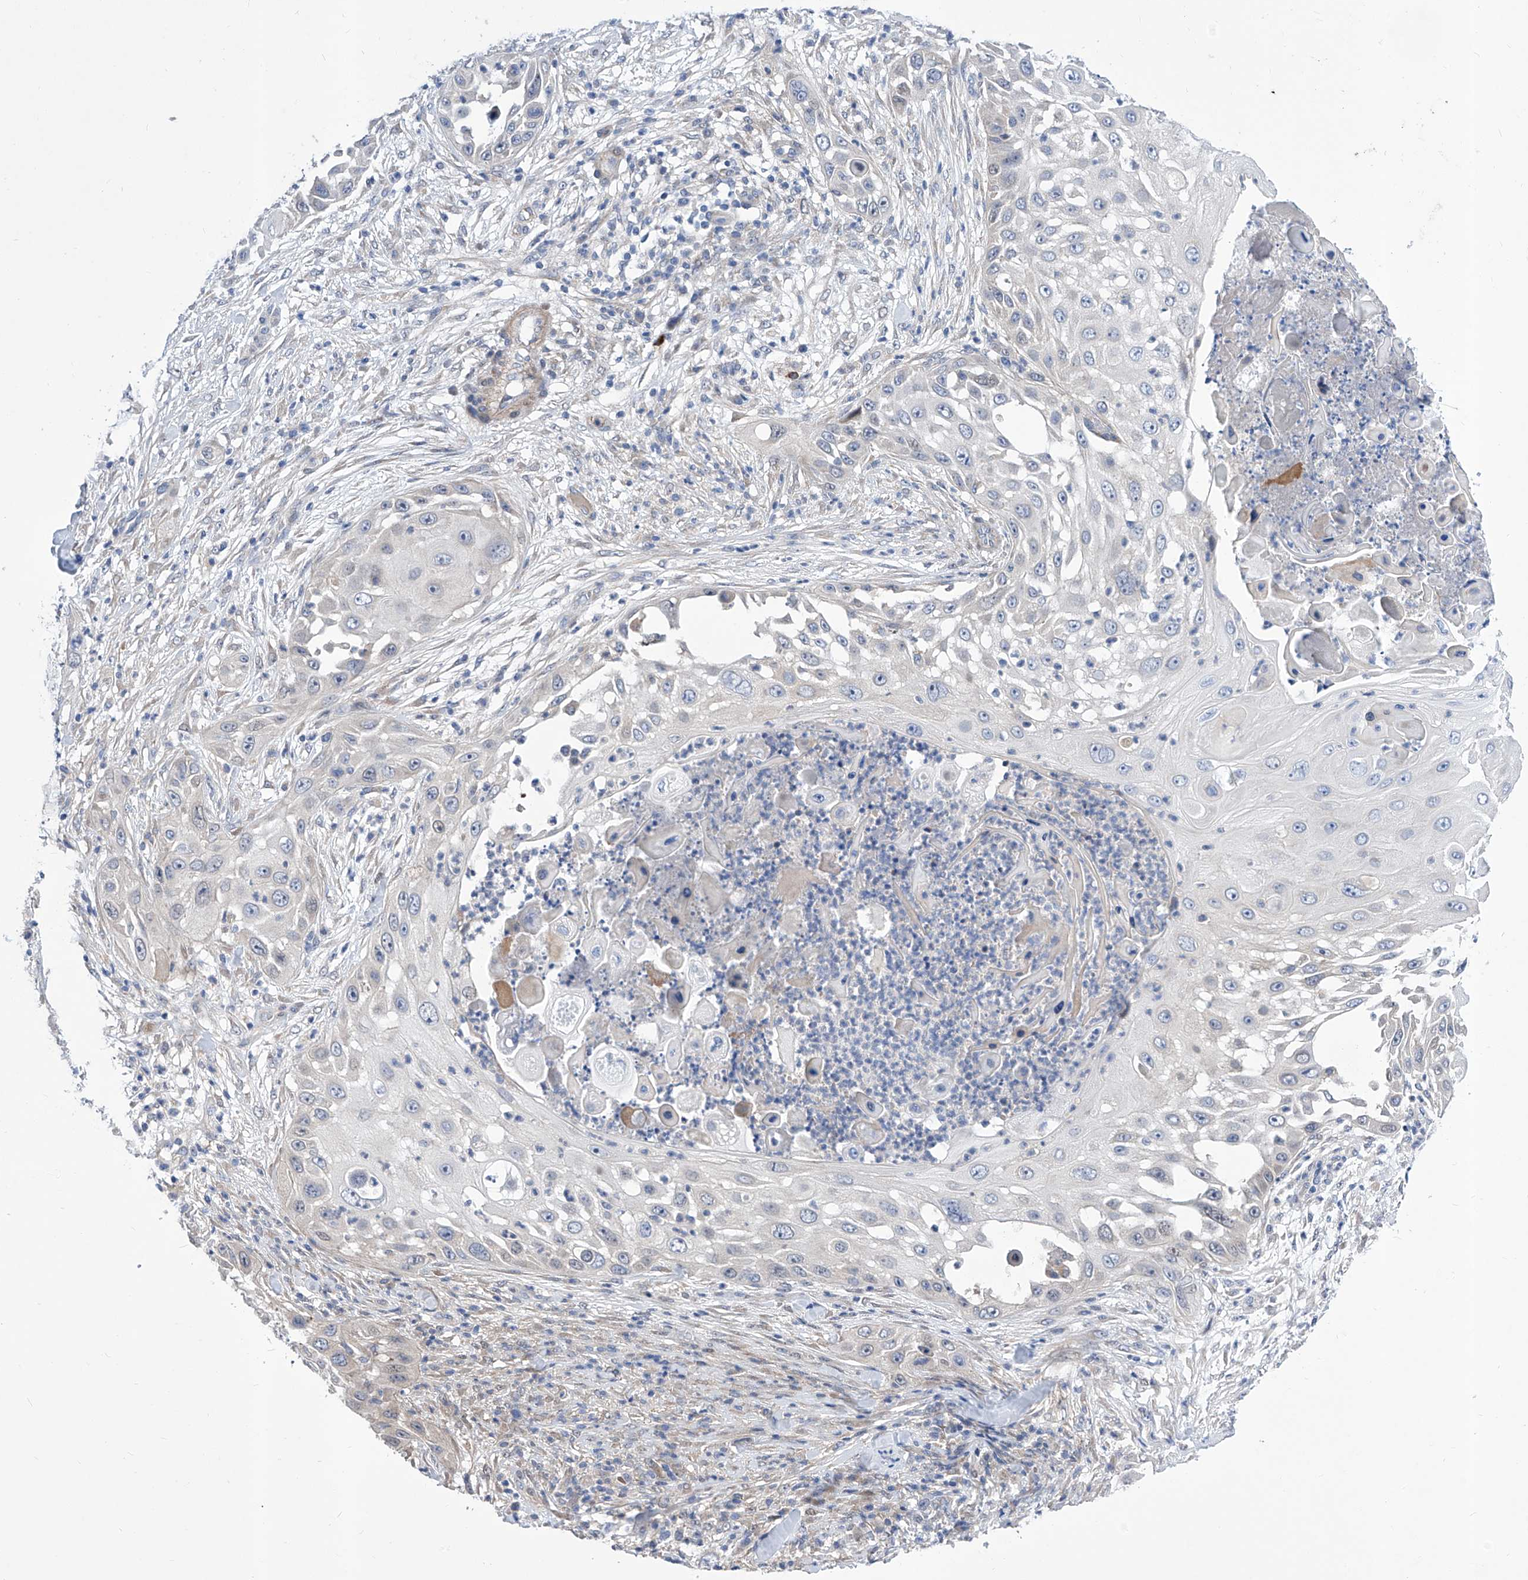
{"staining": {"intensity": "negative", "quantity": "none", "location": "none"}, "tissue": "skin cancer", "cell_type": "Tumor cells", "image_type": "cancer", "snomed": [{"axis": "morphology", "description": "Squamous cell carcinoma, NOS"}, {"axis": "topography", "description": "Skin"}], "caption": "Tumor cells show no significant staining in skin cancer (squamous cell carcinoma).", "gene": "SRBD1", "patient": {"sex": "female", "age": 44}}